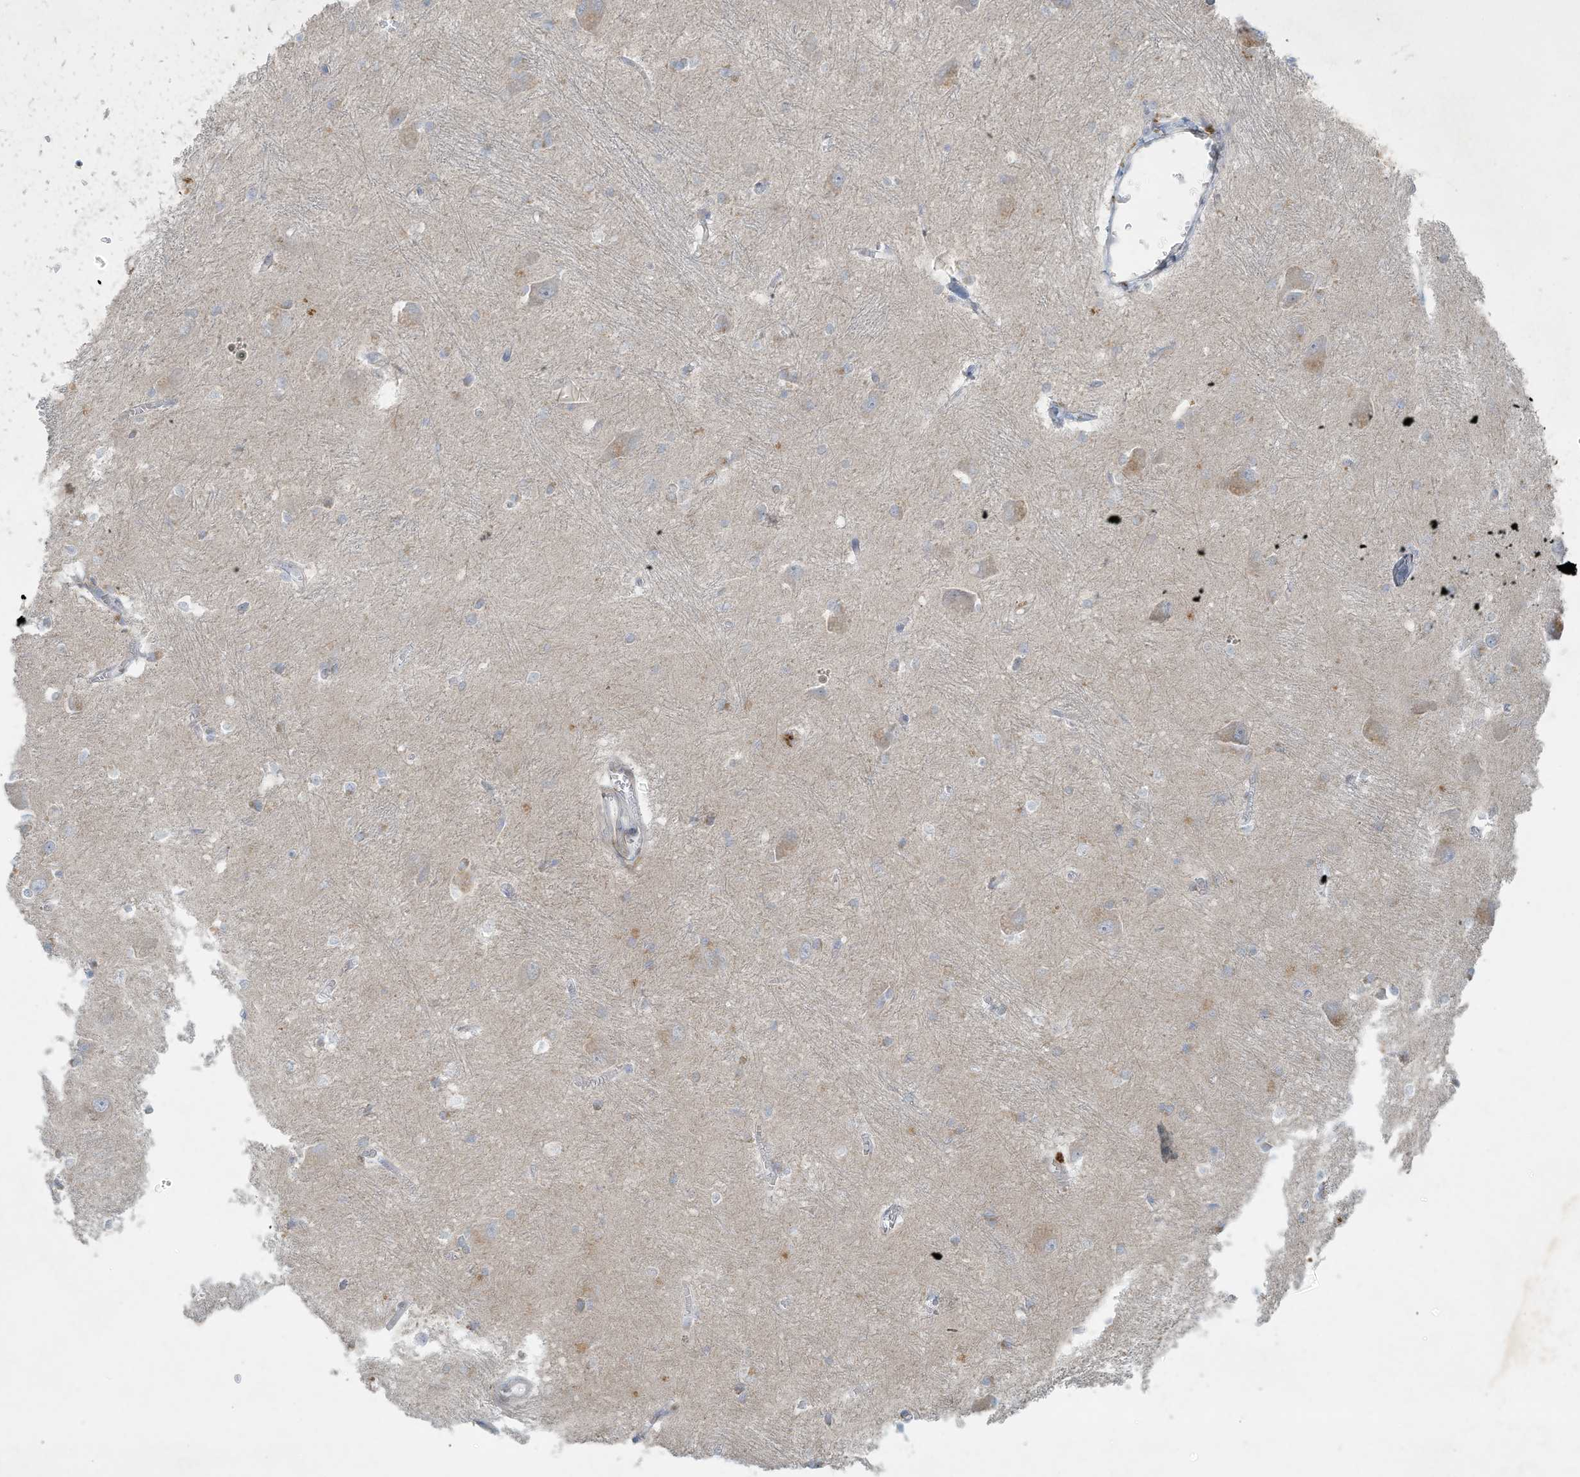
{"staining": {"intensity": "negative", "quantity": "none", "location": "none"}, "tissue": "caudate", "cell_type": "Glial cells", "image_type": "normal", "snomed": [{"axis": "morphology", "description": "Normal tissue, NOS"}, {"axis": "topography", "description": "Lateral ventricle wall"}], "caption": "Caudate was stained to show a protein in brown. There is no significant expression in glial cells. (DAB (3,3'-diaminobenzidine) immunohistochemistry (IHC) with hematoxylin counter stain).", "gene": "TUBE1", "patient": {"sex": "male", "age": 37}}